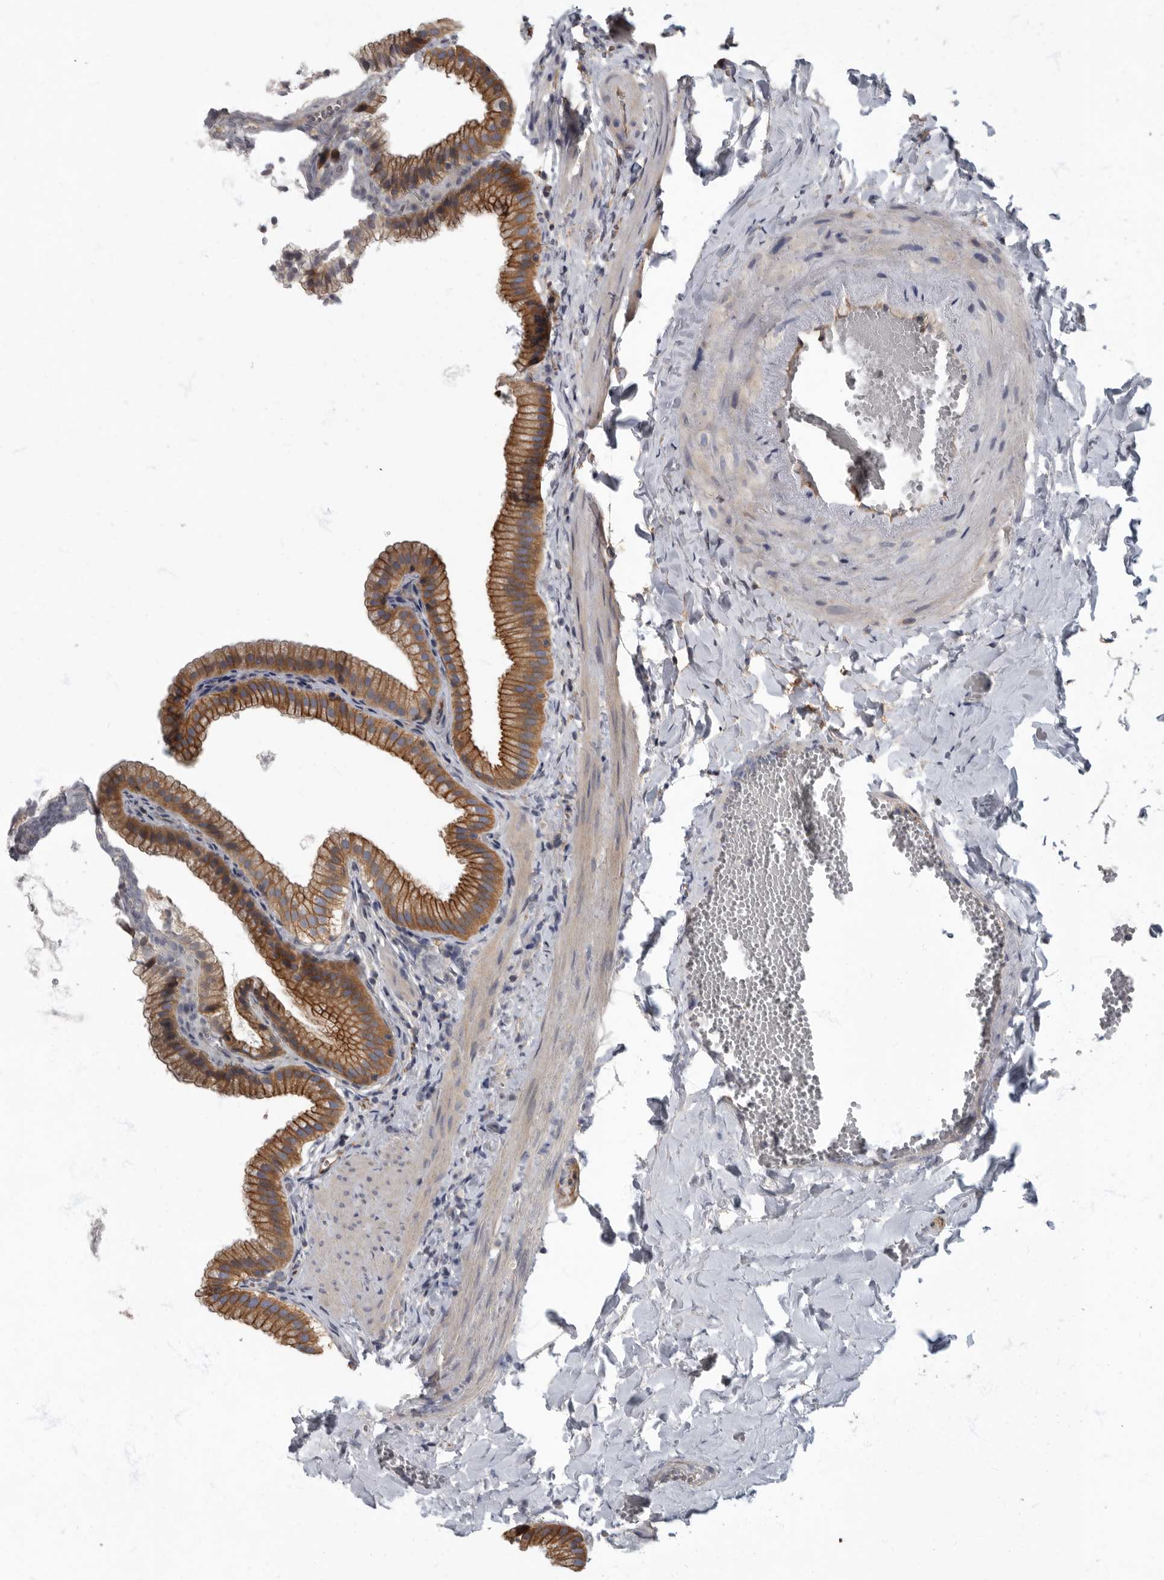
{"staining": {"intensity": "moderate", "quantity": ">75%", "location": "cytoplasmic/membranous"}, "tissue": "gallbladder", "cell_type": "Glandular cells", "image_type": "normal", "snomed": [{"axis": "morphology", "description": "Normal tissue, NOS"}, {"axis": "topography", "description": "Gallbladder"}], "caption": "Immunohistochemical staining of benign human gallbladder exhibits medium levels of moderate cytoplasmic/membranous positivity in about >75% of glandular cells.", "gene": "PDK1", "patient": {"sex": "male", "age": 38}}